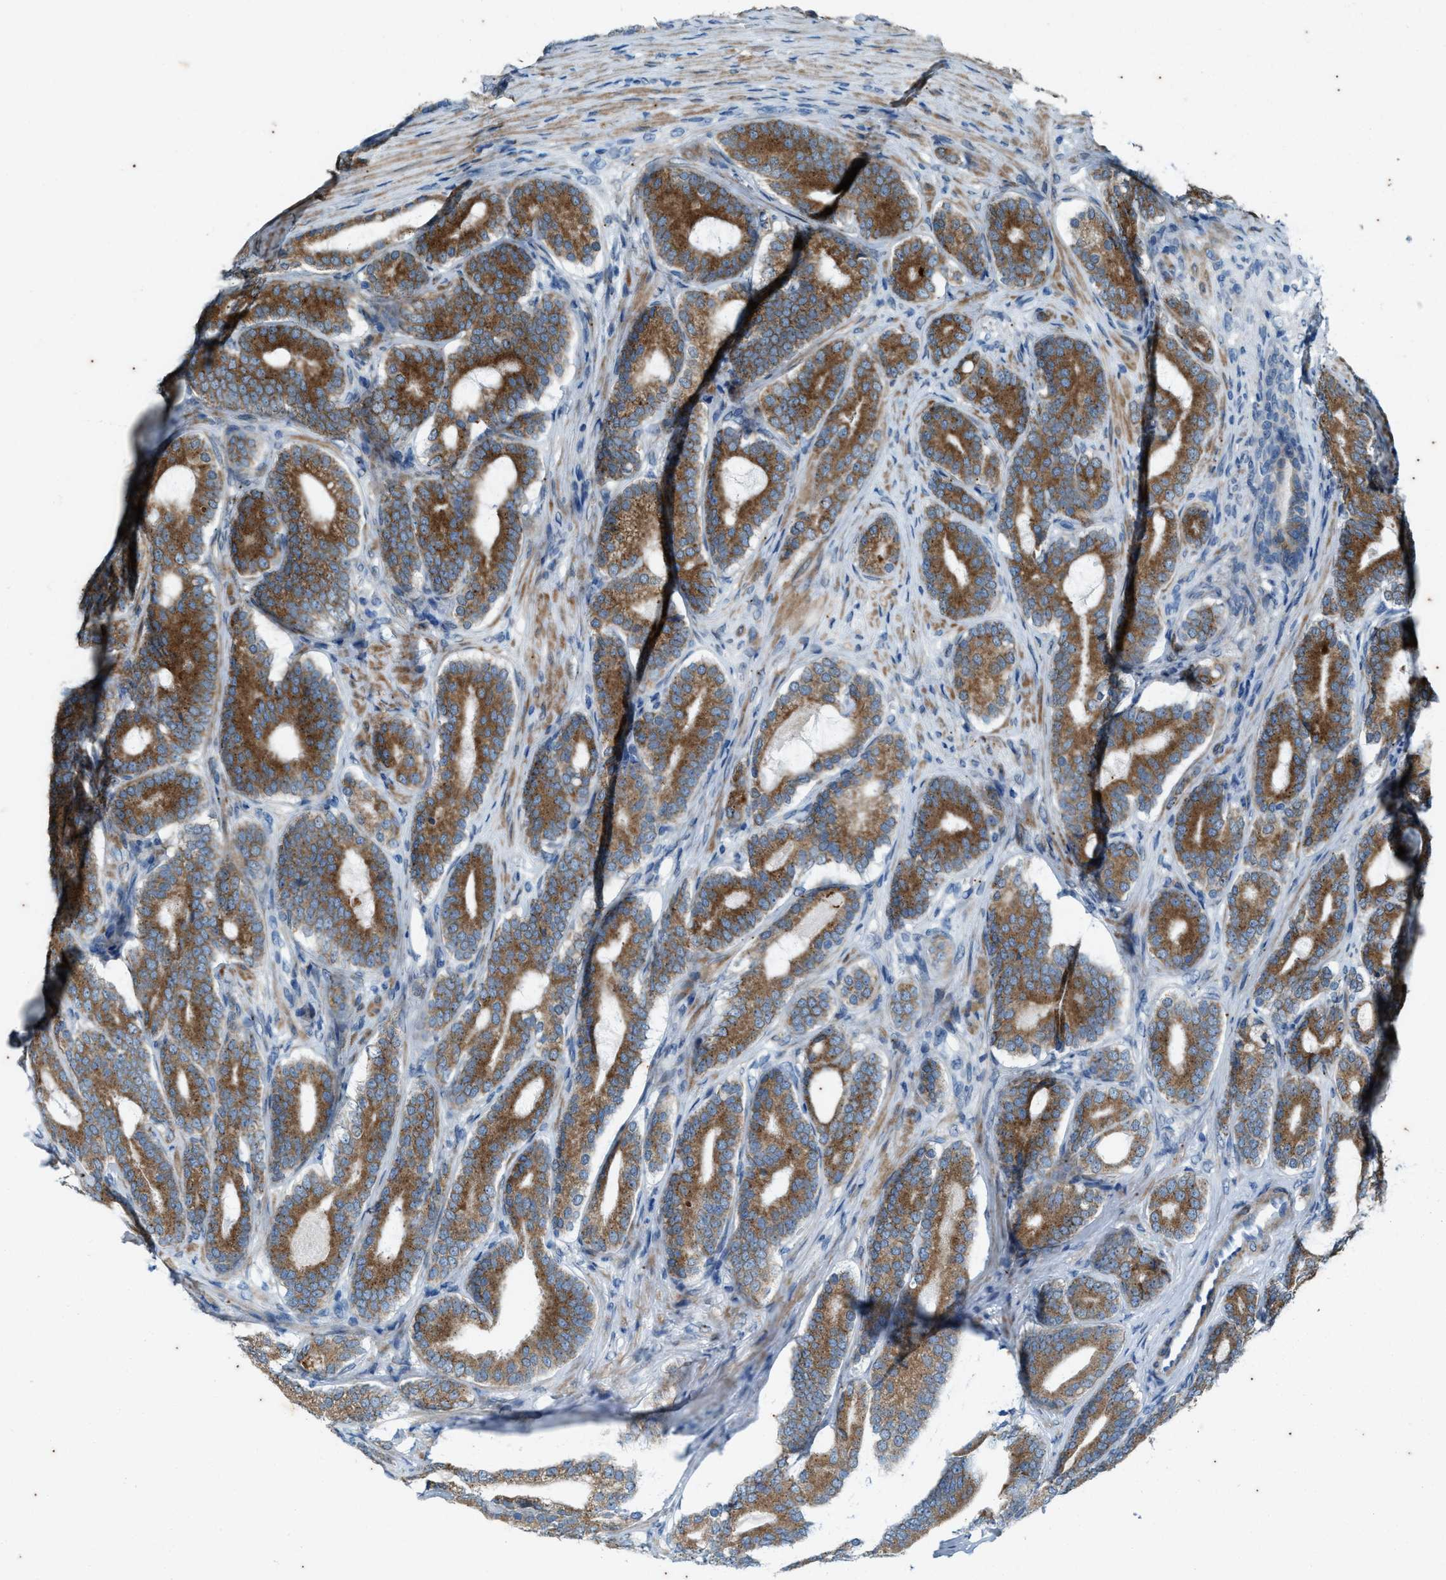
{"staining": {"intensity": "strong", "quantity": ">75%", "location": "cytoplasmic/membranous"}, "tissue": "prostate cancer", "cell_type": "Tumor cells", "image_type": "cancer", "snomed": [{"axis": "morphology", "description": "Adenocarcinoma, High grade"}, {"axis": "topography", "description": "Prostate"}], "caption": "Prostate cancer stained with immunohistochemistry exhibits strong cytoplasmic/membranous positivity in about >75% of tumor cells.", "gene": "CHPF2", "patient": {"sex": "male", "age": 60}}